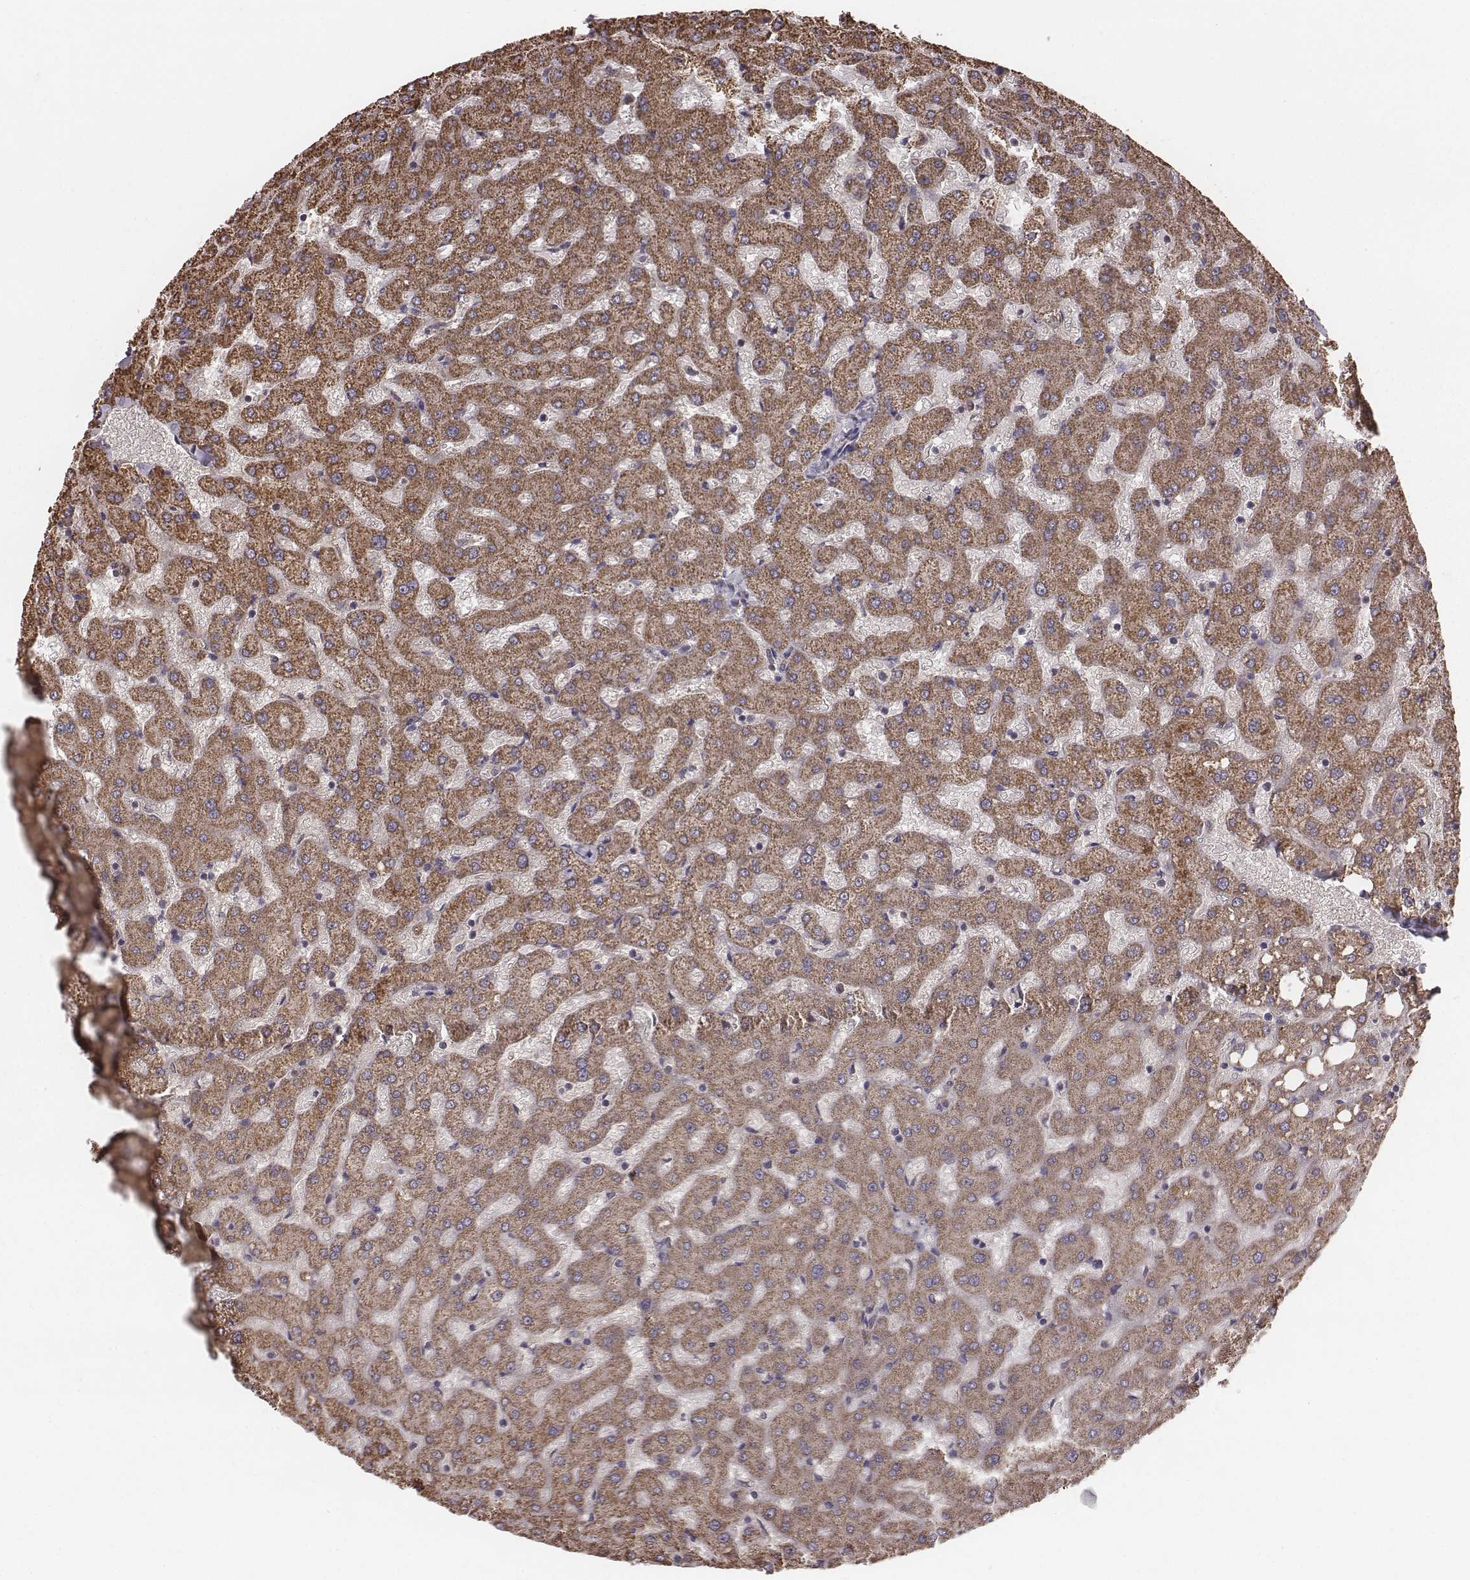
{"staining": {"intensity": "moderate", "quantity": ">75%", "location": "cytoplasmic/membranous"}, "tissue": "liver", "cell_type": "Cholangiocytes", "image_type": "normal", "snomed": [{"axis": "morphology", "description": "Normal tissue, NOS"}, {"axis": "topography", "description": "Liver"}], "caption": "IHC image of benign liver: human liver stained using immunohistochemistry (IHC) exhibits medium levels of moderate protein expression localized specifically in the cytoplasmic/membranous of cholangiocytes, appearing as a cytoplasmic/membranous brown color.", "gene": "PDCD2L", "patient": {"sex": "female", "age": 50}}